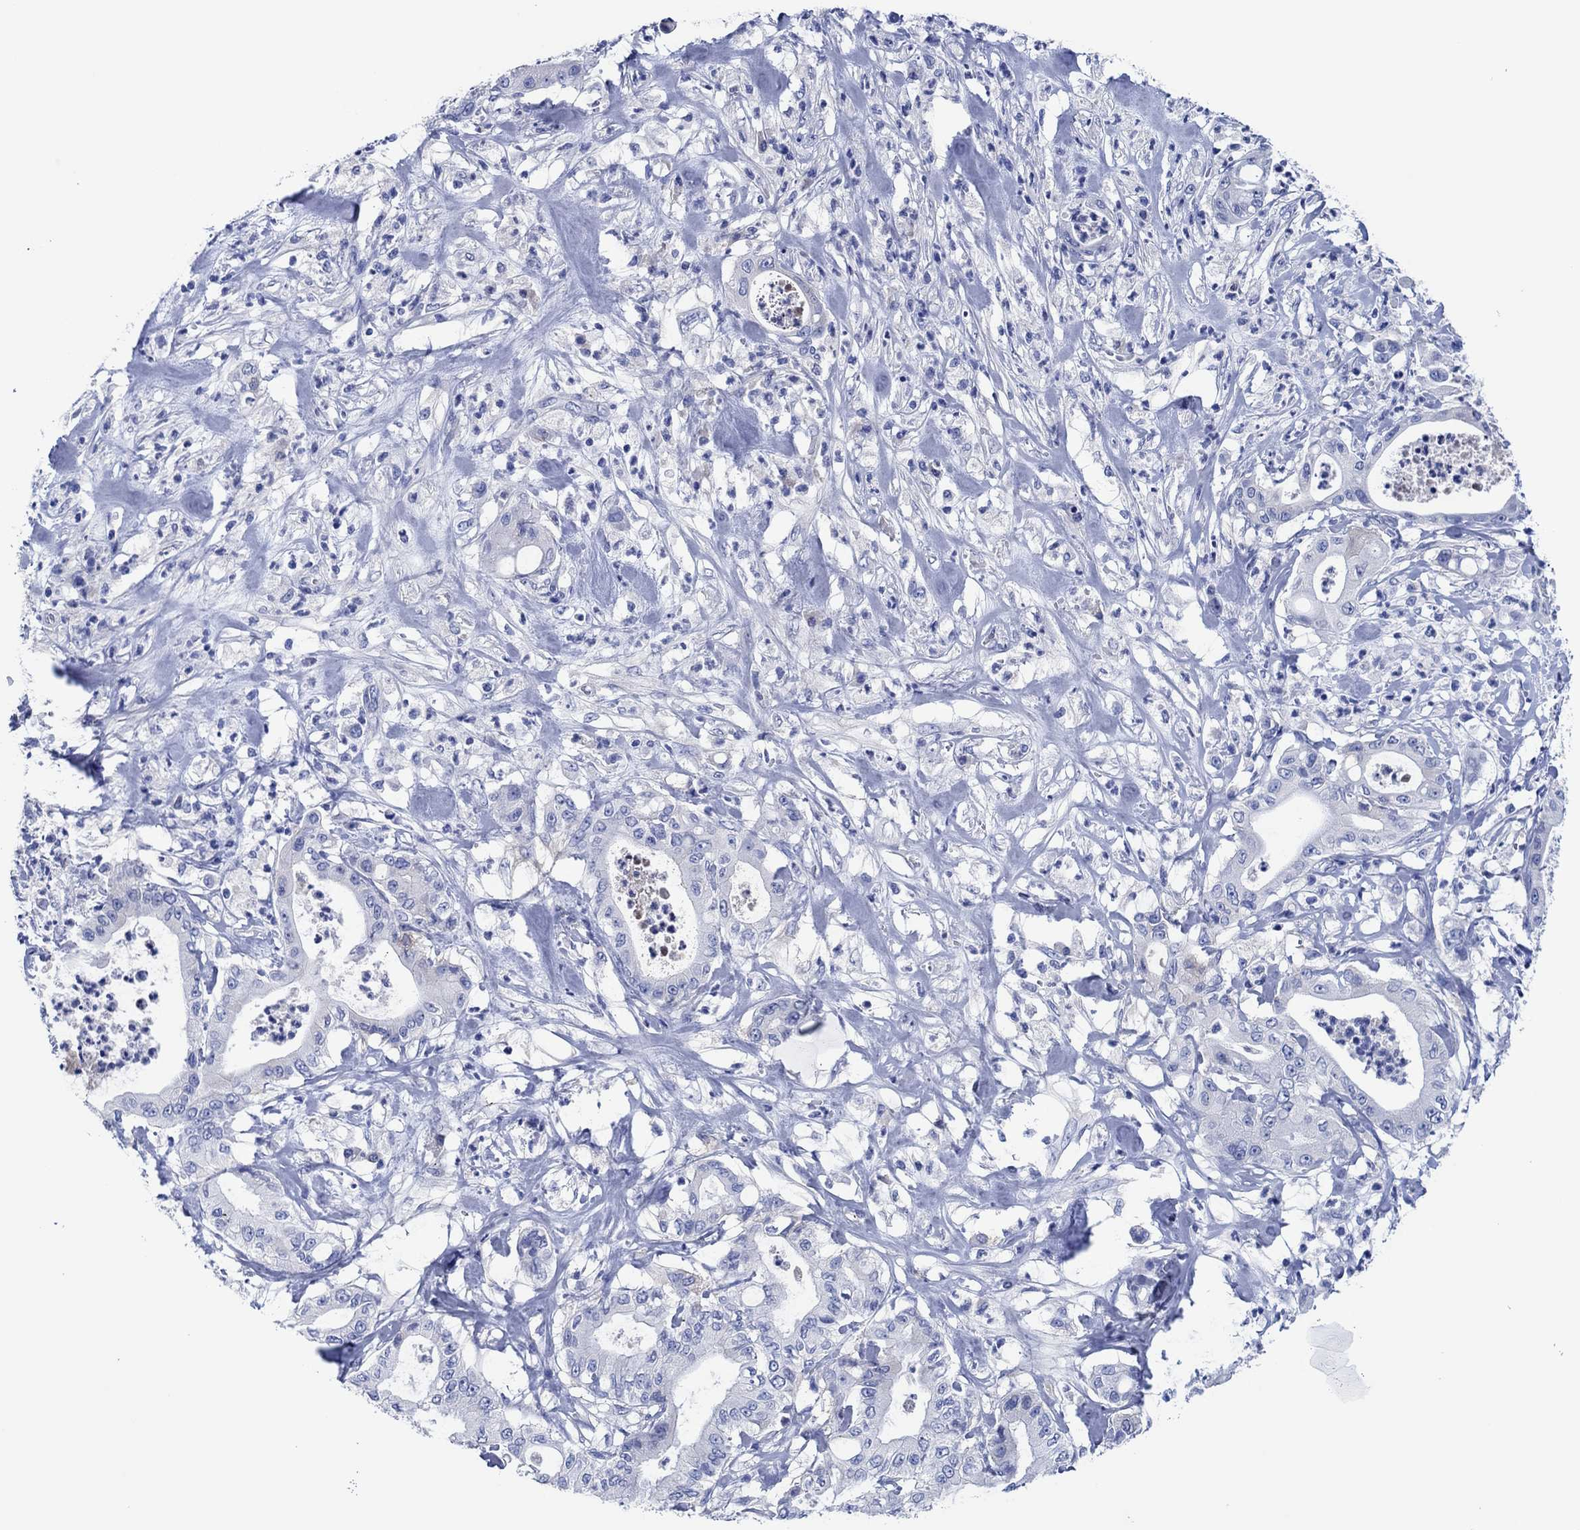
{"staining": {"intensity": "negative", "quantity": "none", "location": "none"}, "tissue": "pancreatic cancer", "cell_type": "Tumor cells", "image_type": "cancer", "snomed": [{"axis": "morphology", "description": "Adenocarcinoma, NOS"}, {"axis": "topography", "description": "Pancreas"}], "caption": "Tumor cells are negative for brown protein staining in pancreatic adenocarcinoma.", "gene": "CPNE6", "patient": {"sex": "male", "age": 71}}